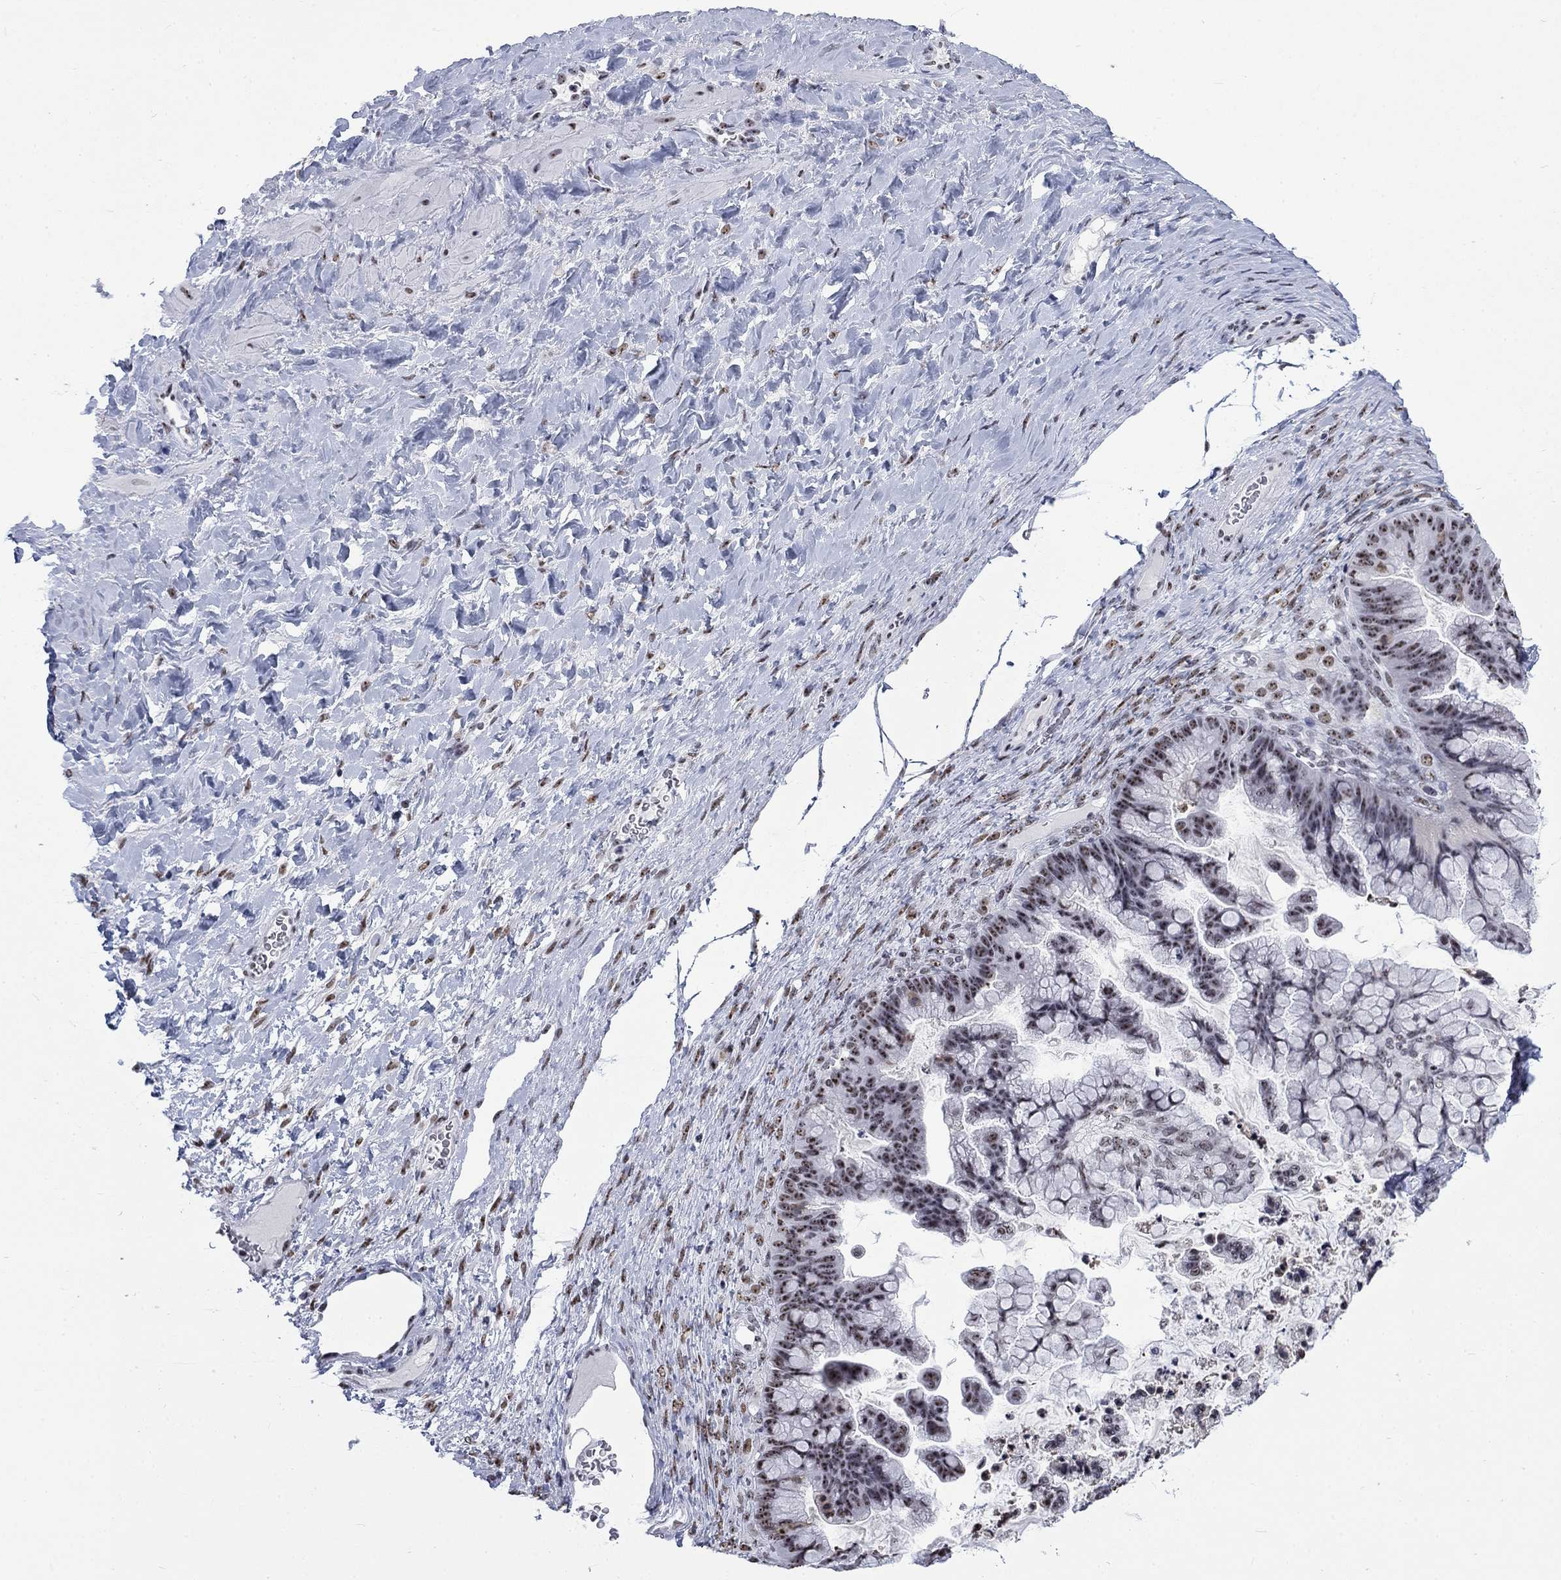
{"staining": {"intensity": "weak", "quantity": "<25%", "location": "nuclear"}, "tissue": "ovarian cancer", "cell_type": "Tumor cells", "image_type": "cancer", "snomed": [{"axis": "morphology", "description": "Cystadenocarcinoma, mucinous, NOS"}, {"axis": "topography", "description": "Ovary"}], "caption": "This is an immunohistochemistry (IHC) photomicrograph of human mucinous cystadenocarcinoma (ovarian). There is no expression in tumor cells.", "gene": "CSRNP3", "patient": {"sex": "female", "age": 67}}